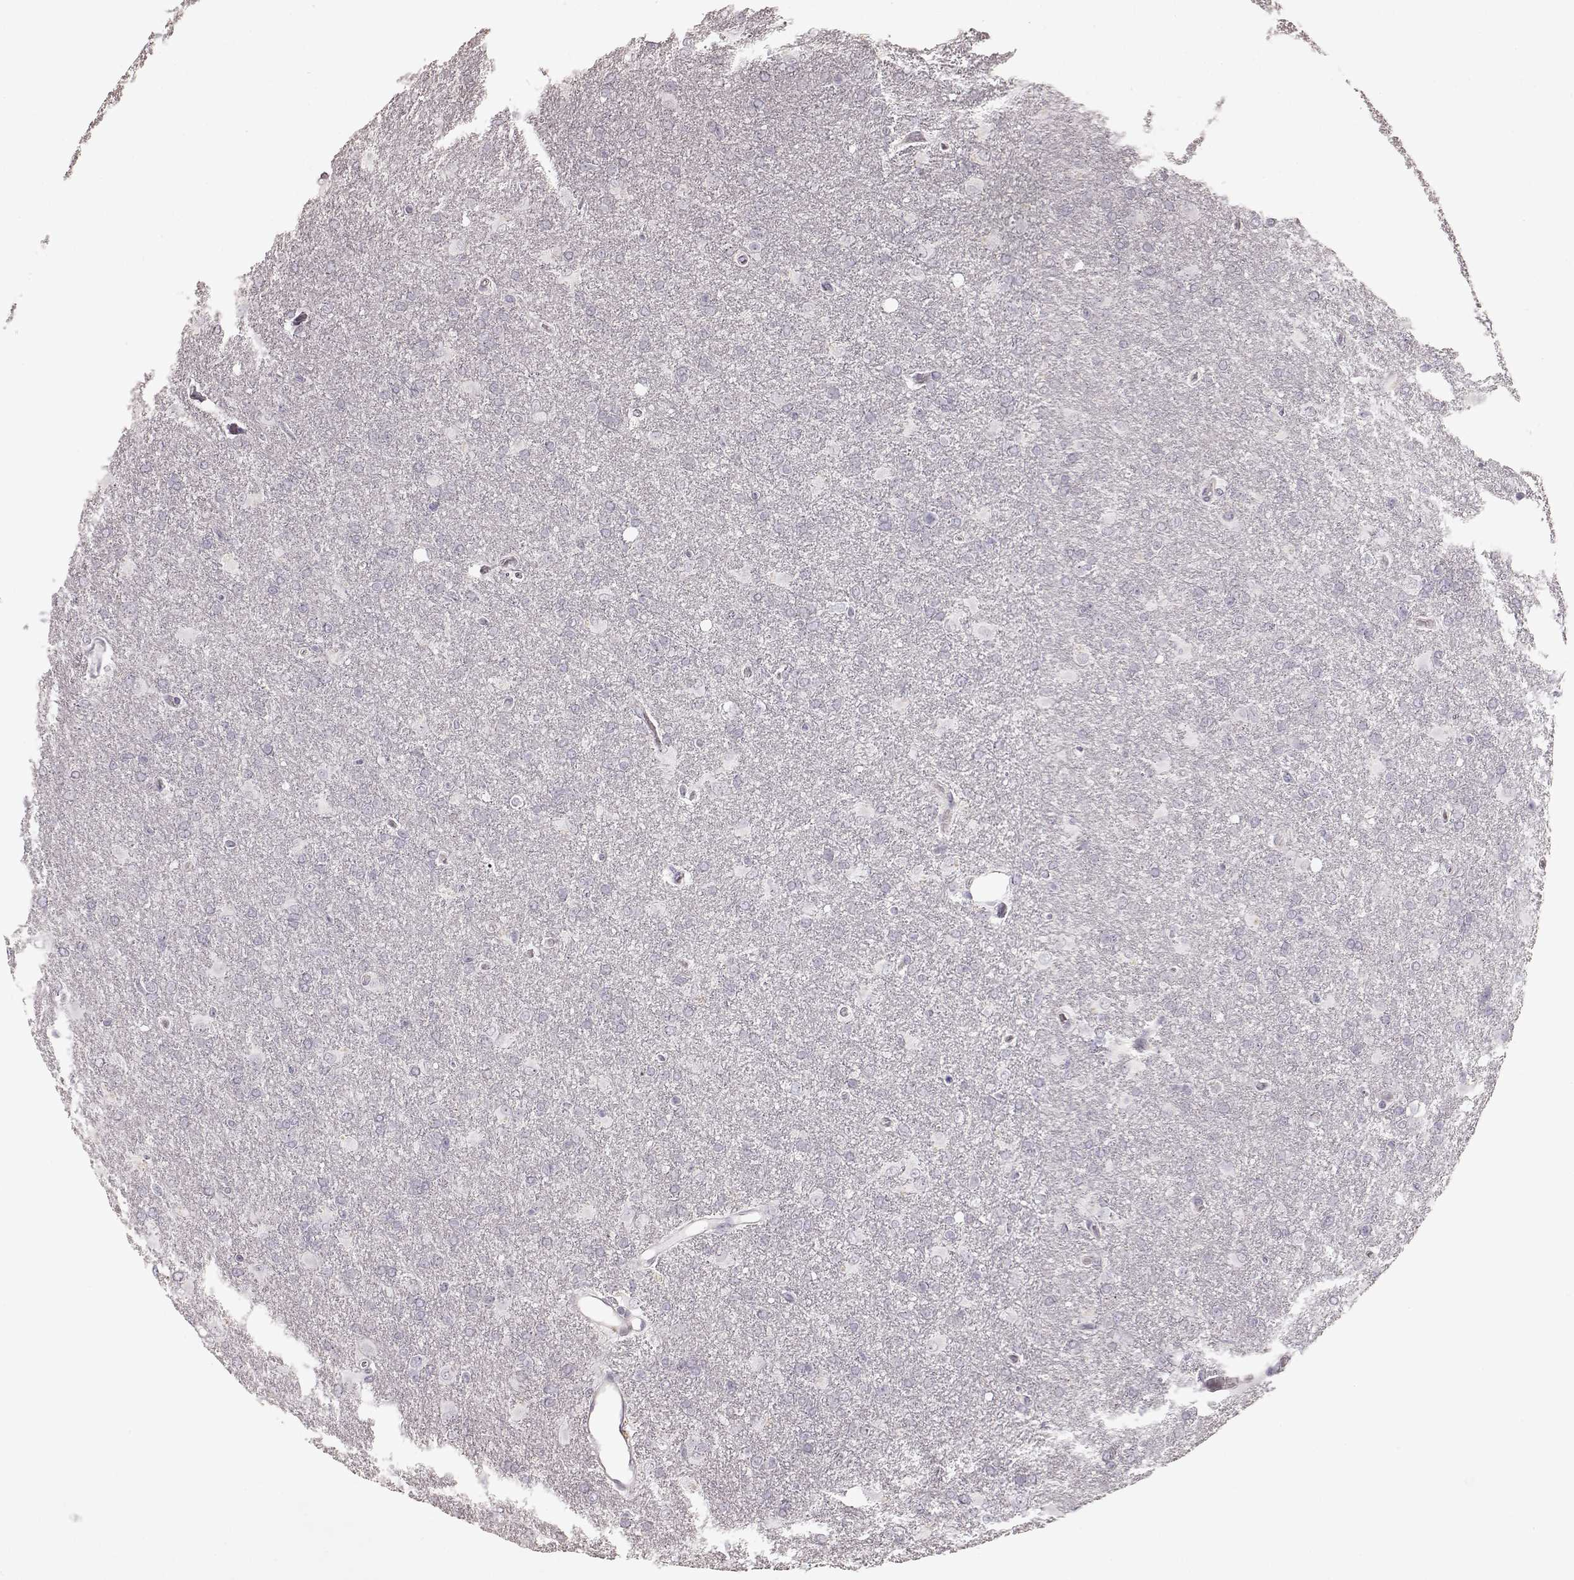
{"staining": {"intensity": "negative", "quantity": "none", "location": "none"}, "tissue": "glioma", "cell_type": "Tumor cells", "image_type": "cancer", "snomed": [{"axis": "morphology", "description": "Glioma, malignant, High grade"}, {"axis": "topography", "description": "Brain"}], "caption": "An image of glioma stained for a protein exhibits no brown staining in tumor cells.", "gene": "PRLHR", "patient": {"sex": "male", "age": 68}}